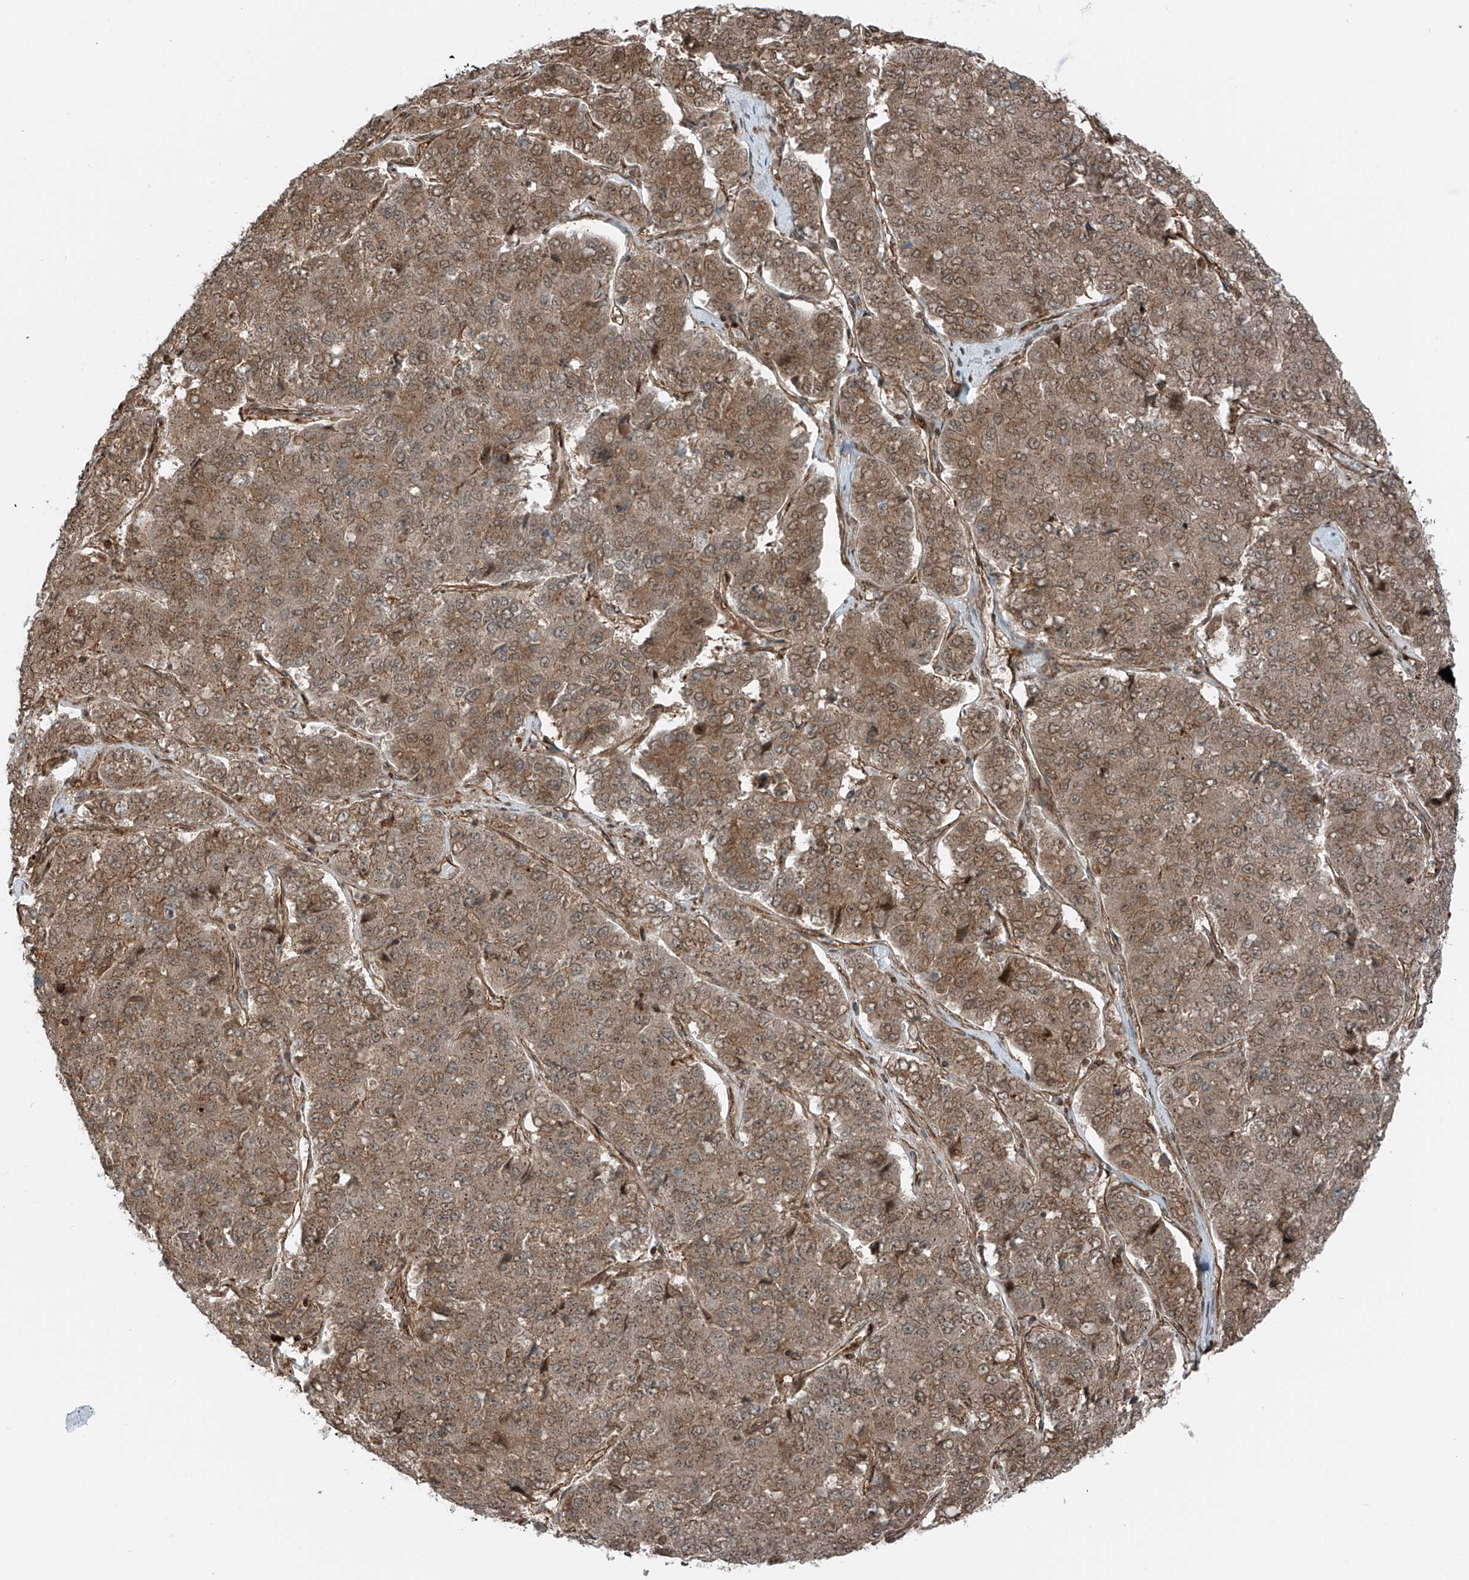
{"staining": {"intensity": "moderate", "quantity": ">75%", "location": "cytoplasmic/membranous,nuclear"}, "tissue": "pancreatic cancer", "cell_type": "Tumor cells", "image_type": "cancer", "snomed": [{"axis": "morphology", "description": "Adenocarcinoma, NOS"}, {"axis": "topography", "description": "Pancreas"}], "caption": "The micrograph exhibits staining of pancreatic cancer (adenocarcinoma), revealing moderate cytoplasmic/membranous and nuclear protein expression (brown color) within tumor cells.", "gene": "USP48", "patient": {"sex": "male", "age": 50}}